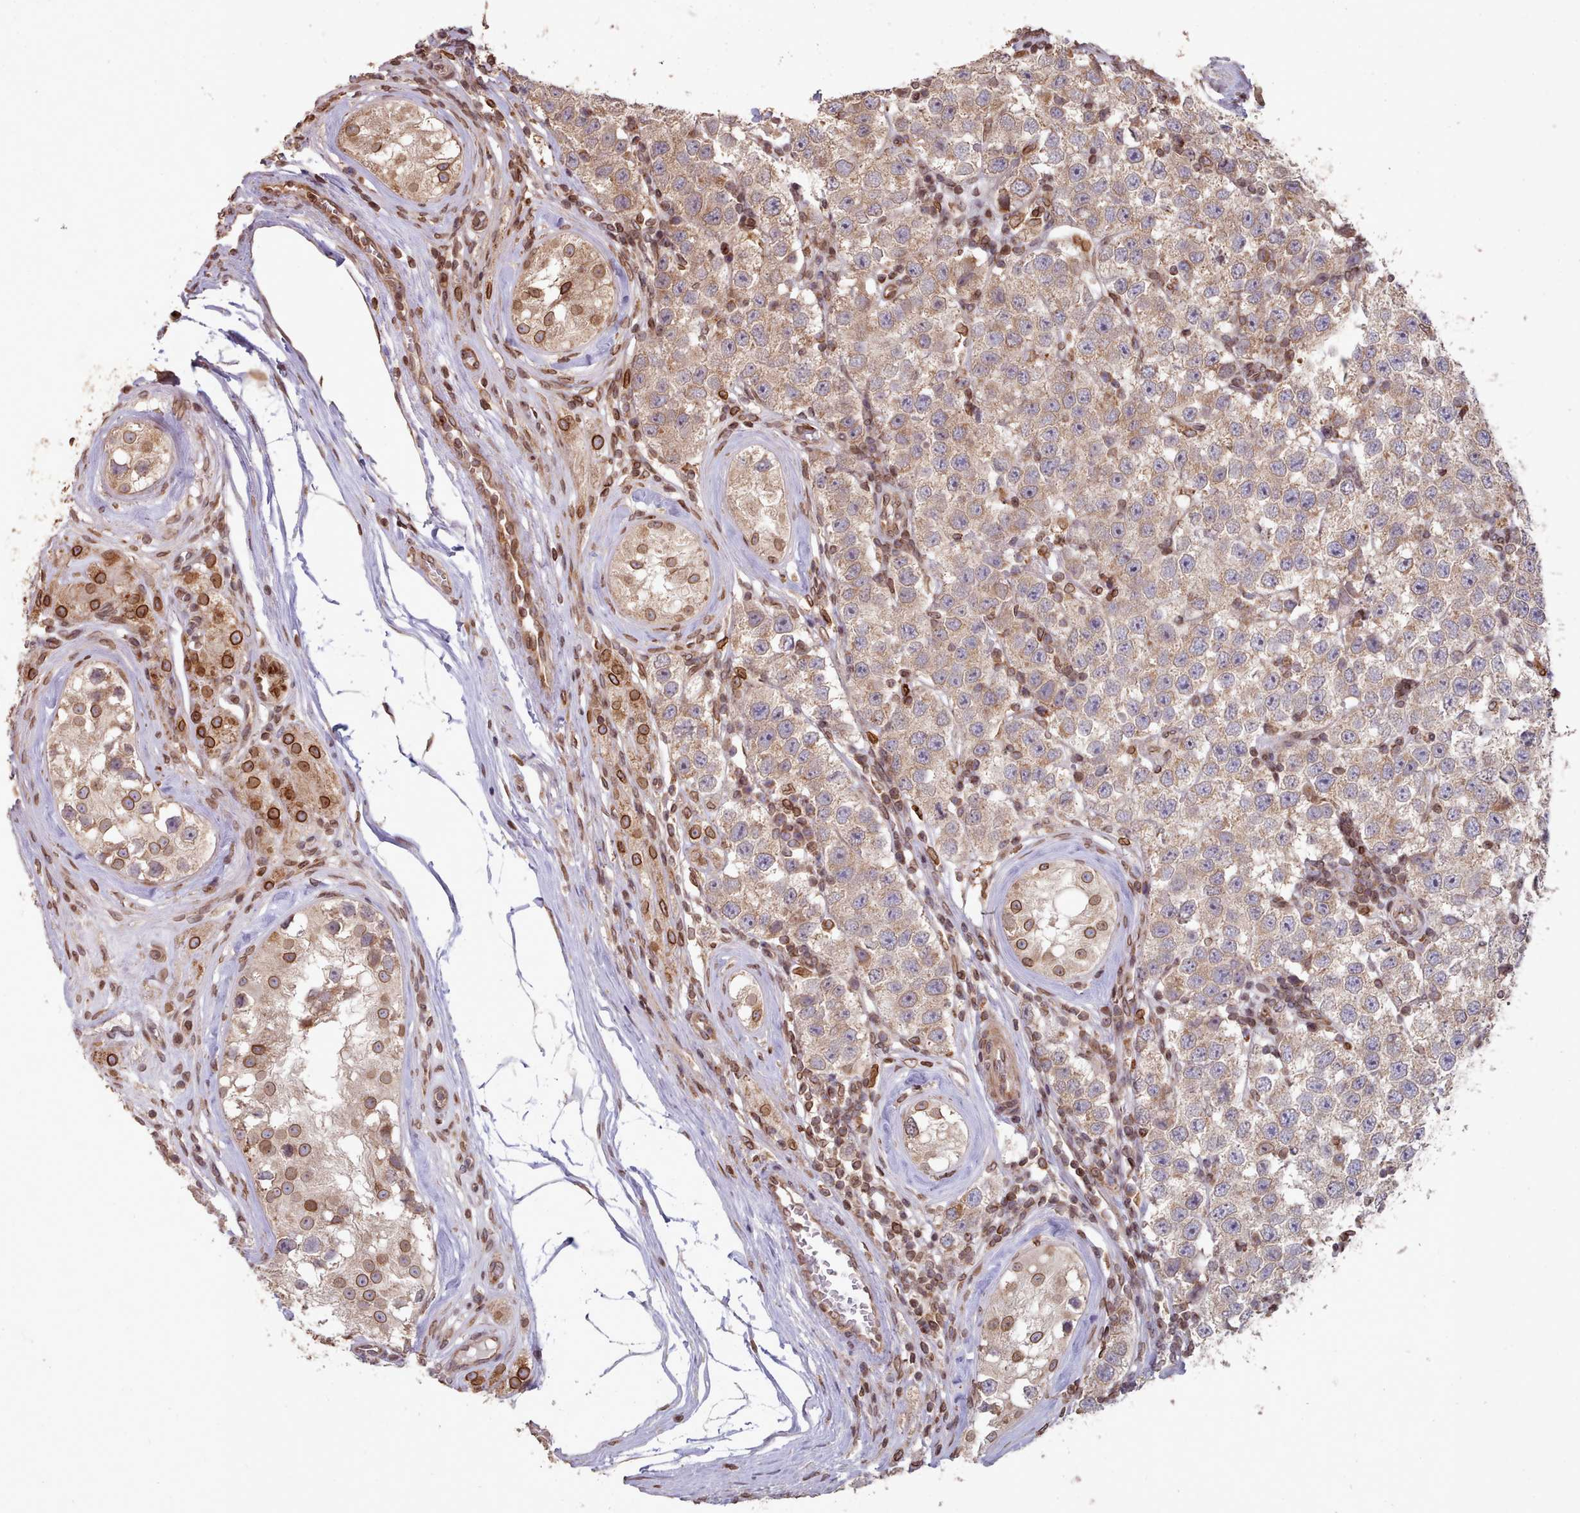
{"staining": {"intensity": "moderate", "quantity": ">75%", "location": "cytoplasmic/membranous"}, "tissue": "testis cancer", "cell_type": "Tumor cells", "image_type": "cancer", "snomed": [{"axis": "morphology", "description": "Seminoma, NOS"}, {"axis": "topography", "description": "Testis"}], "caption": "Immunohistochemical staining of testis seminoma reveals medium levels of moderate cytoplasmic/membranous protein expression in approximately >75% of tumor cells. Using DAB (3,3'-diaminobenzidine) (brown) and hematoxylin (blue) stains, captured at high magnification using brightfield microscopy.", "gene": "TOR1AIP1", "patient": {"sex": "male", "age": 34}}